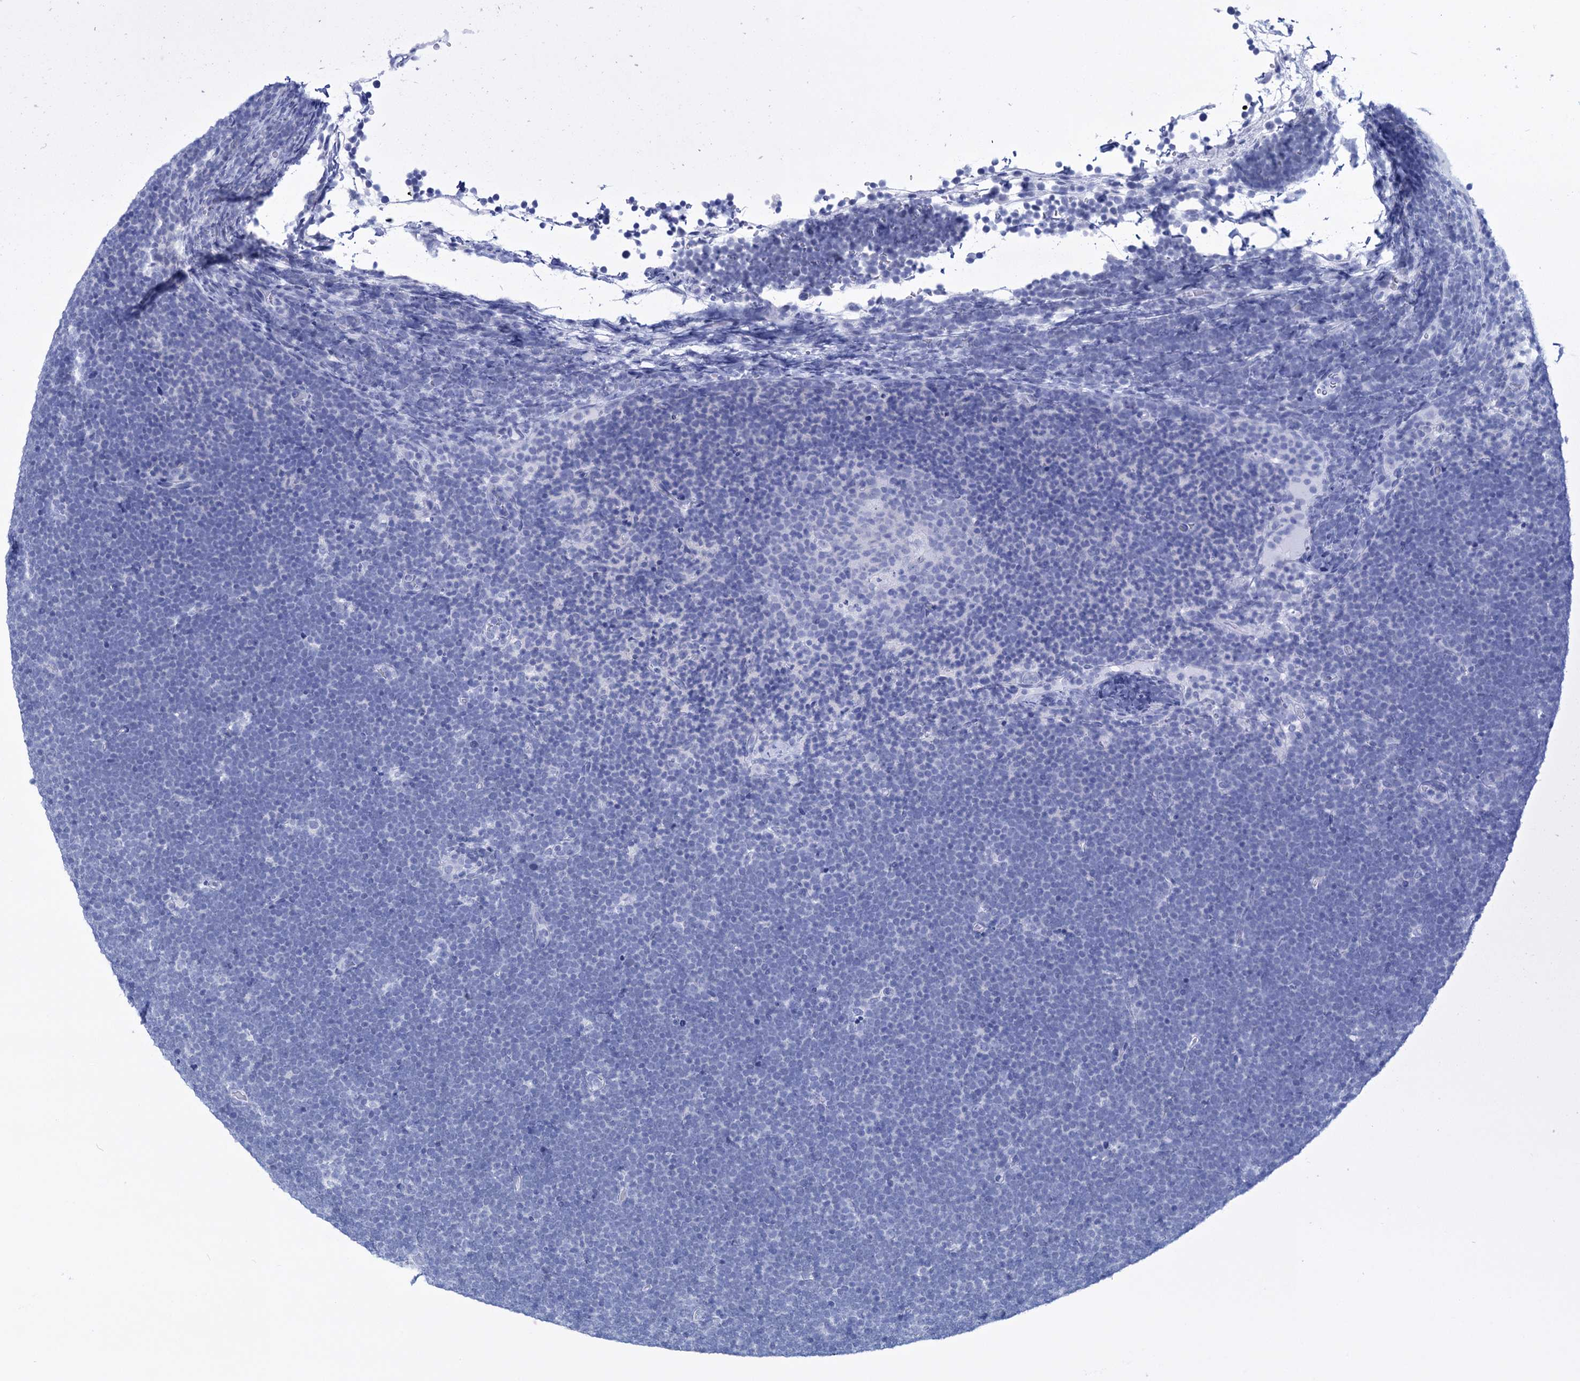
{"staining": {"intensity": "negative", "quantity": "none", "location": "none"}, "tissue": "lymphoma", "cell_type": "Tumor cells", "image_type": "cancer", "snomed": [{"axis": "morphology", "description": "Malignant lymphoma, non-Hodgkin's type, High grade"}, {"axis": "topography", "description": "Lymph node"}], "caption": "Tumor cells are negative for brown protein staining in malignant lymphoma, non-Hodgkin's type (high-grade).", "gene": "FBXW12", "patient": {"sex": "male", "age": 13}}